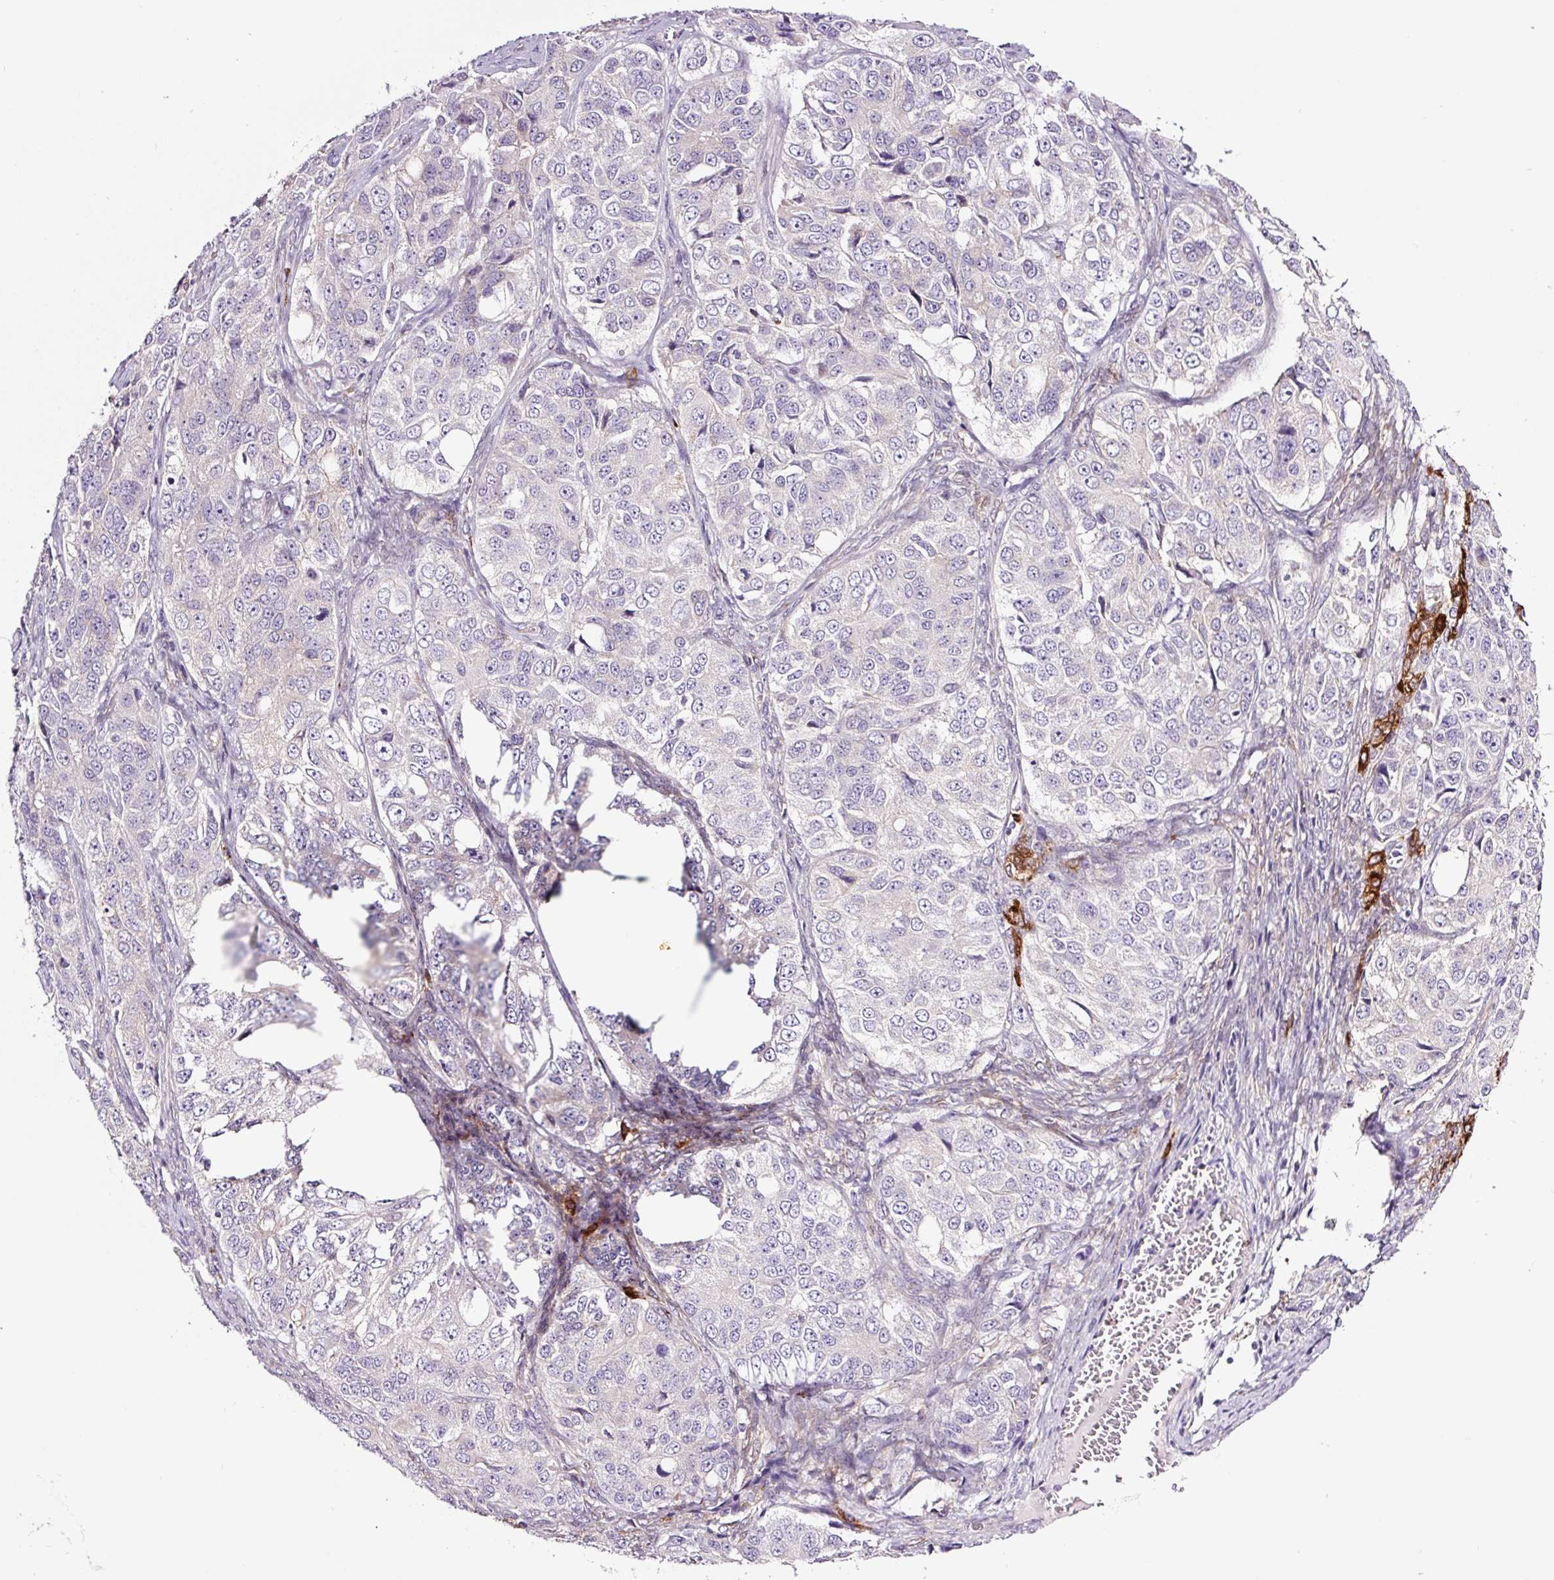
{"staining": {"intensity": "negative", "quantity": "none", "location": "none"}, "tissue": "ovarian cancer", "cell_type": "Tumor cells", "image_type": "cancer", "snomed": [{"axis": "morphology", "description": "Carcinoma, endometroid"}, {"axis": "topography", "description": "Ovary"}], "caption": "This is an IHC image of human endometroid carcinoma (ovarian). There is no expression in tumor cells.", "gene": "SH2D6", "patient": {"sex": "female", "age": 51}}